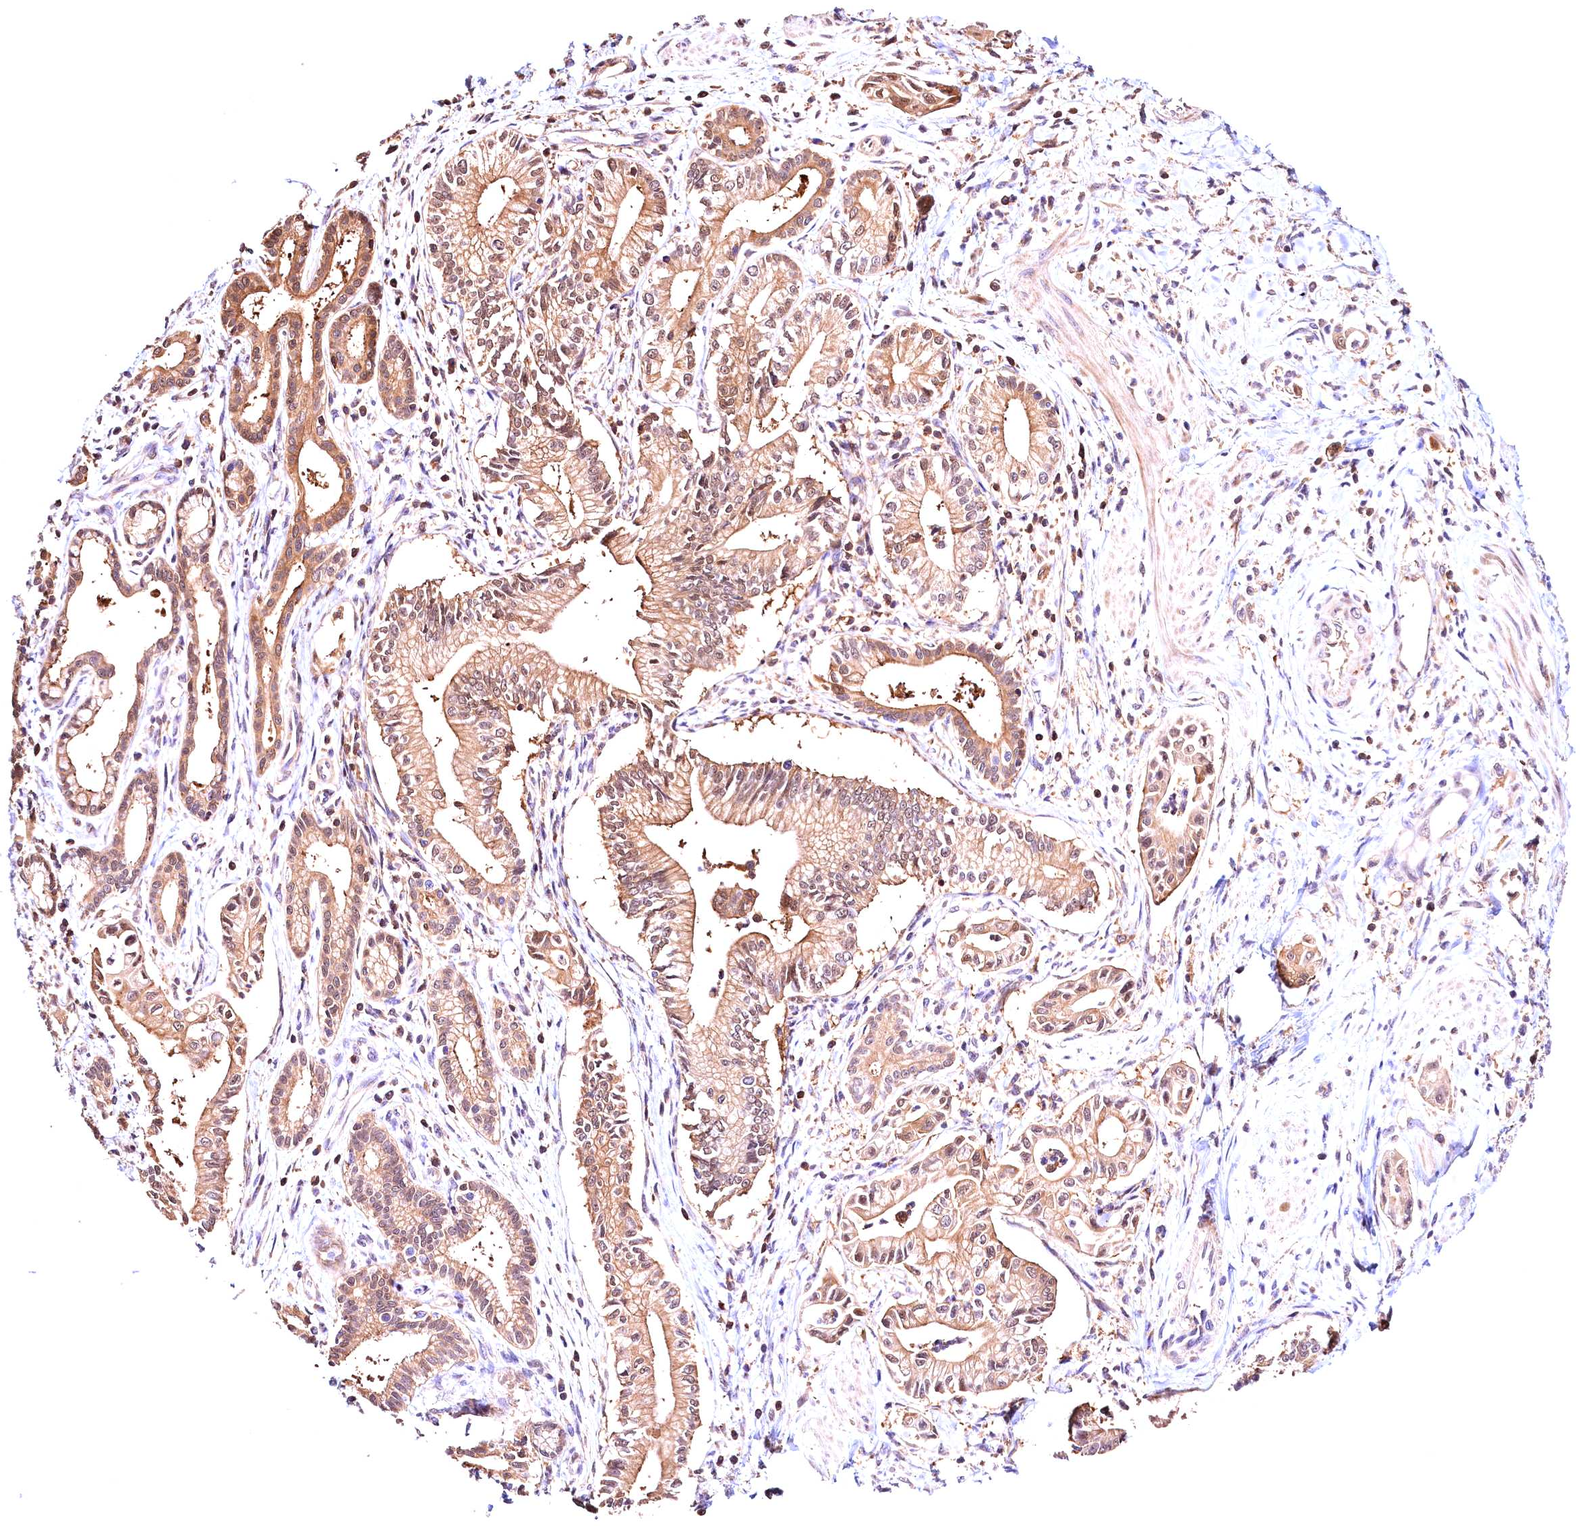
{"staining": {"intensity": "moderate", "quantity": ">75%", "location": "cytoplasmic/membranous,nuclear"}, "tissue": "pancreatic cancer", "cell_type": "Tumor cells", "image_type": "cancer", "snomed": [{"axis": "morphology", "description": "Adenocarcinoma, NOS"}, {"axis": "topography", "description": "Pancreas"}], "caption": "There is medium levels of moderate cytoplasmic/membranous and nuclear staining in tumor cells of pancreatic adenocarcinoma, as demonstrated by immunohistochemical staining (brown color).", "gene": "KPTN", "patient": {"sex": "male", "age": 78}}